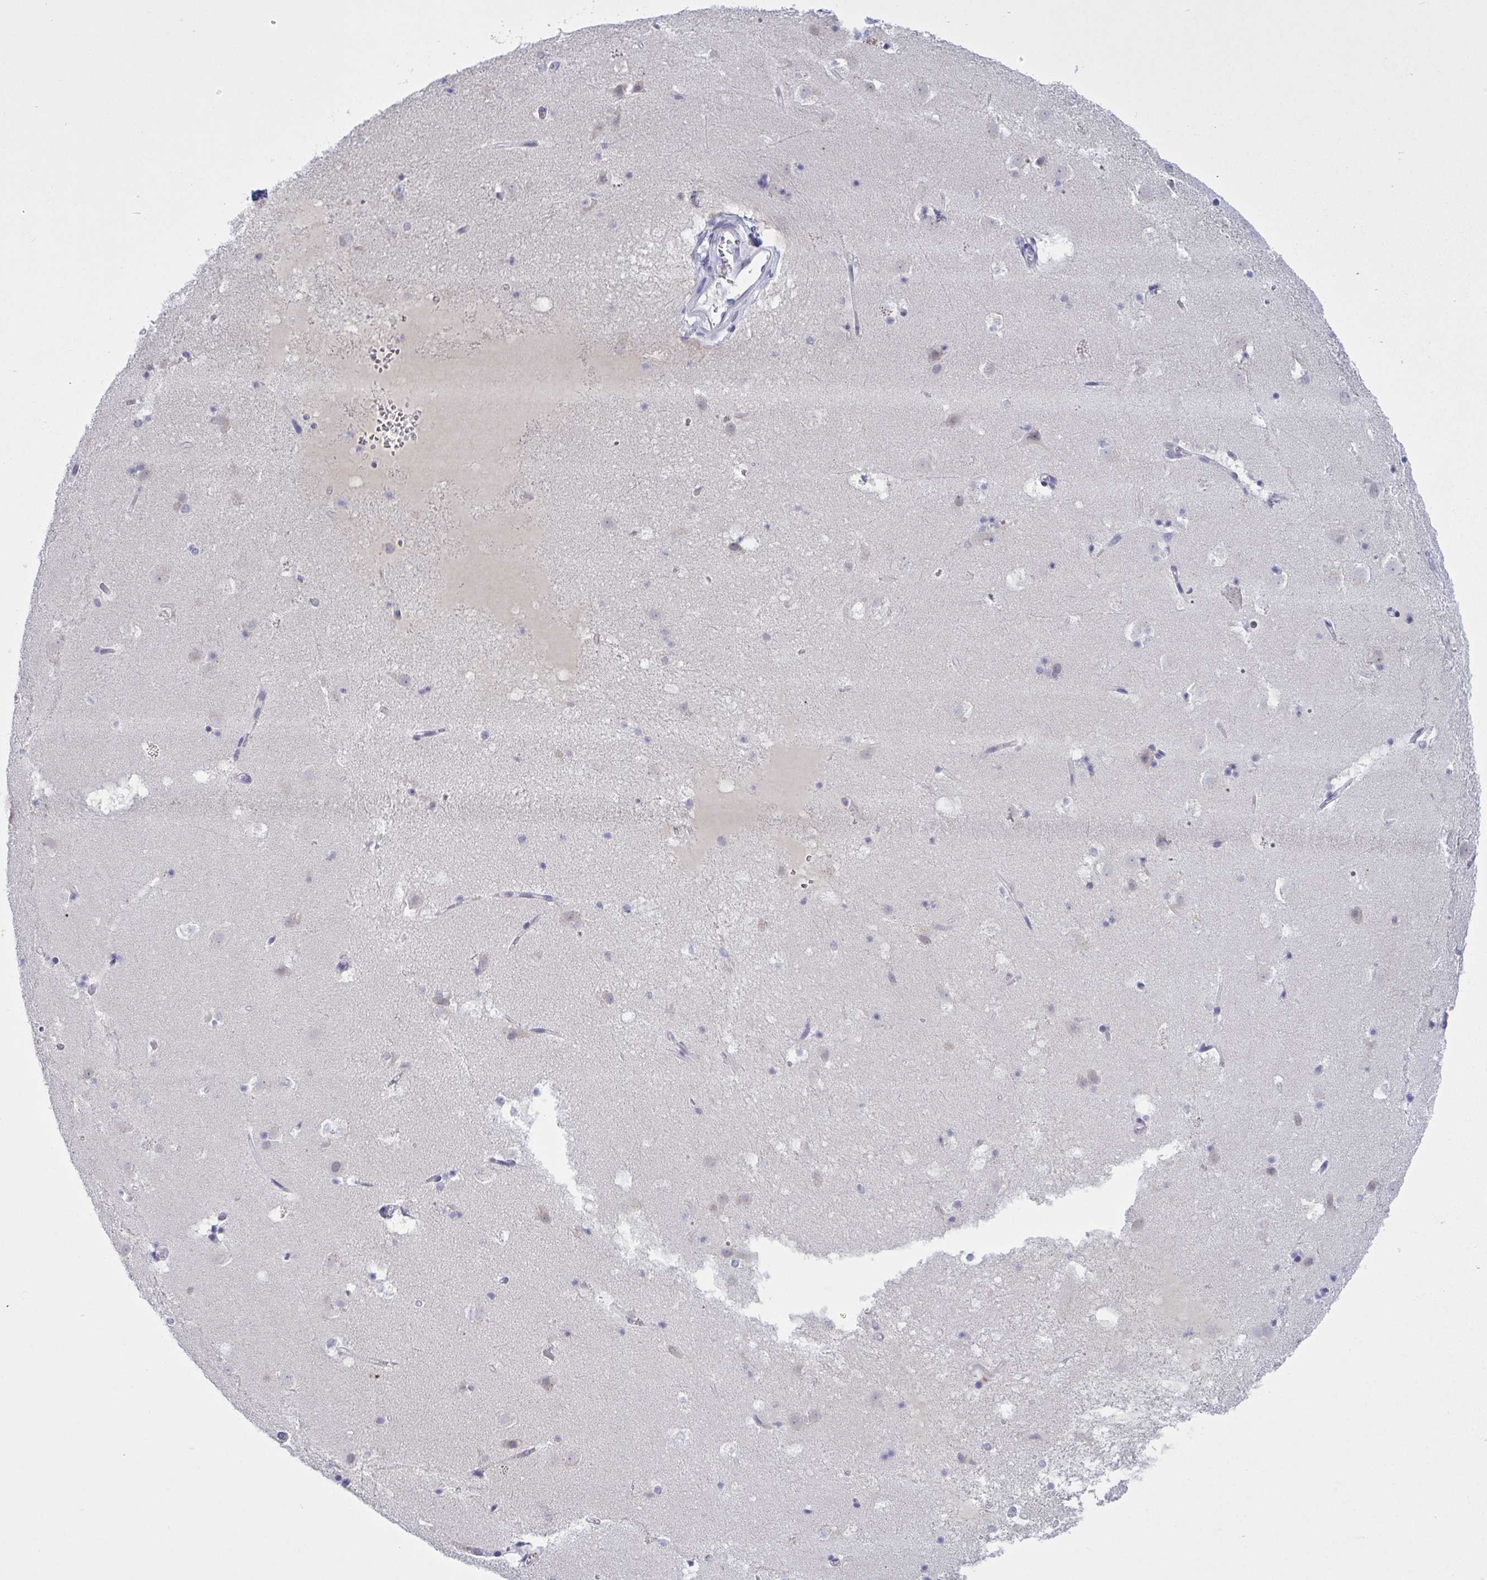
{"staining": {"intensity": "negative", "quantity": "none", "location": "none"}, "tissue": "caudate", "cell_type": "Glial cells", "image_type": "normal", "snomed": [{"axis": "morphology", "description": "Normal tissue, NOS"}, {"axis": "topography", "description": "Lateral ventricle wall"}], "caption": "This is an IHC photomicrograph of benign caudate. There is no positivity in glial cells.", "gene": "SERPINB13", "patient": {"sex": "male", "age": 37}}